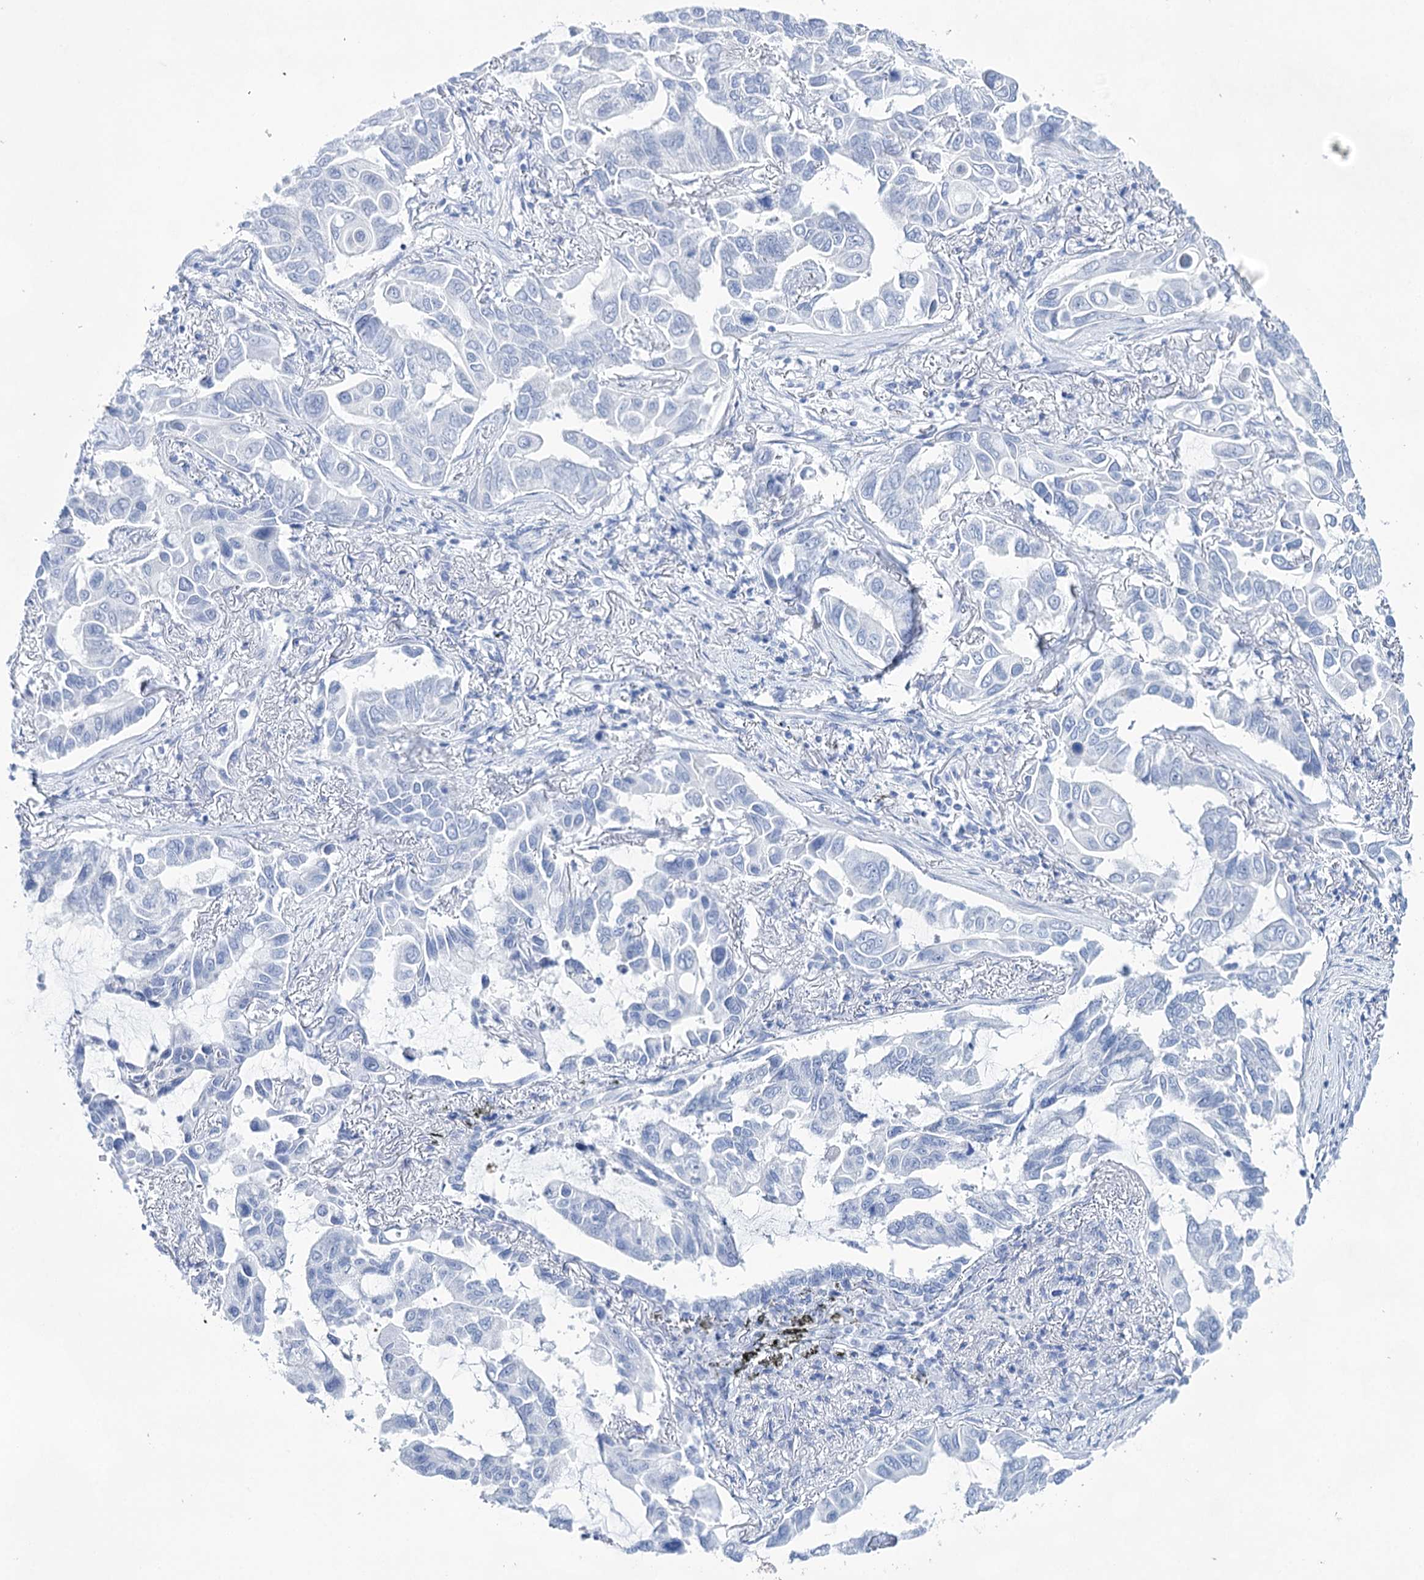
{"staining": {"intensity": "negative", "quantity": "none", "location": "none"}, "tissue": "lung cancer", "cell_type": "Tumor cells", "image_type": "cancer", "snomed": [{"axis": "morphology", "description": "Adenocarcinoma, NOS"}, {"axis": "topography", "description": "Lung"}], "caption": "This is a histopathology image of IHC staining of adenocarcinoma (lung), which shows no positivity in tumor cells.", "gene": "LALBA", "patient": {"sex": "male", "age": 64}}